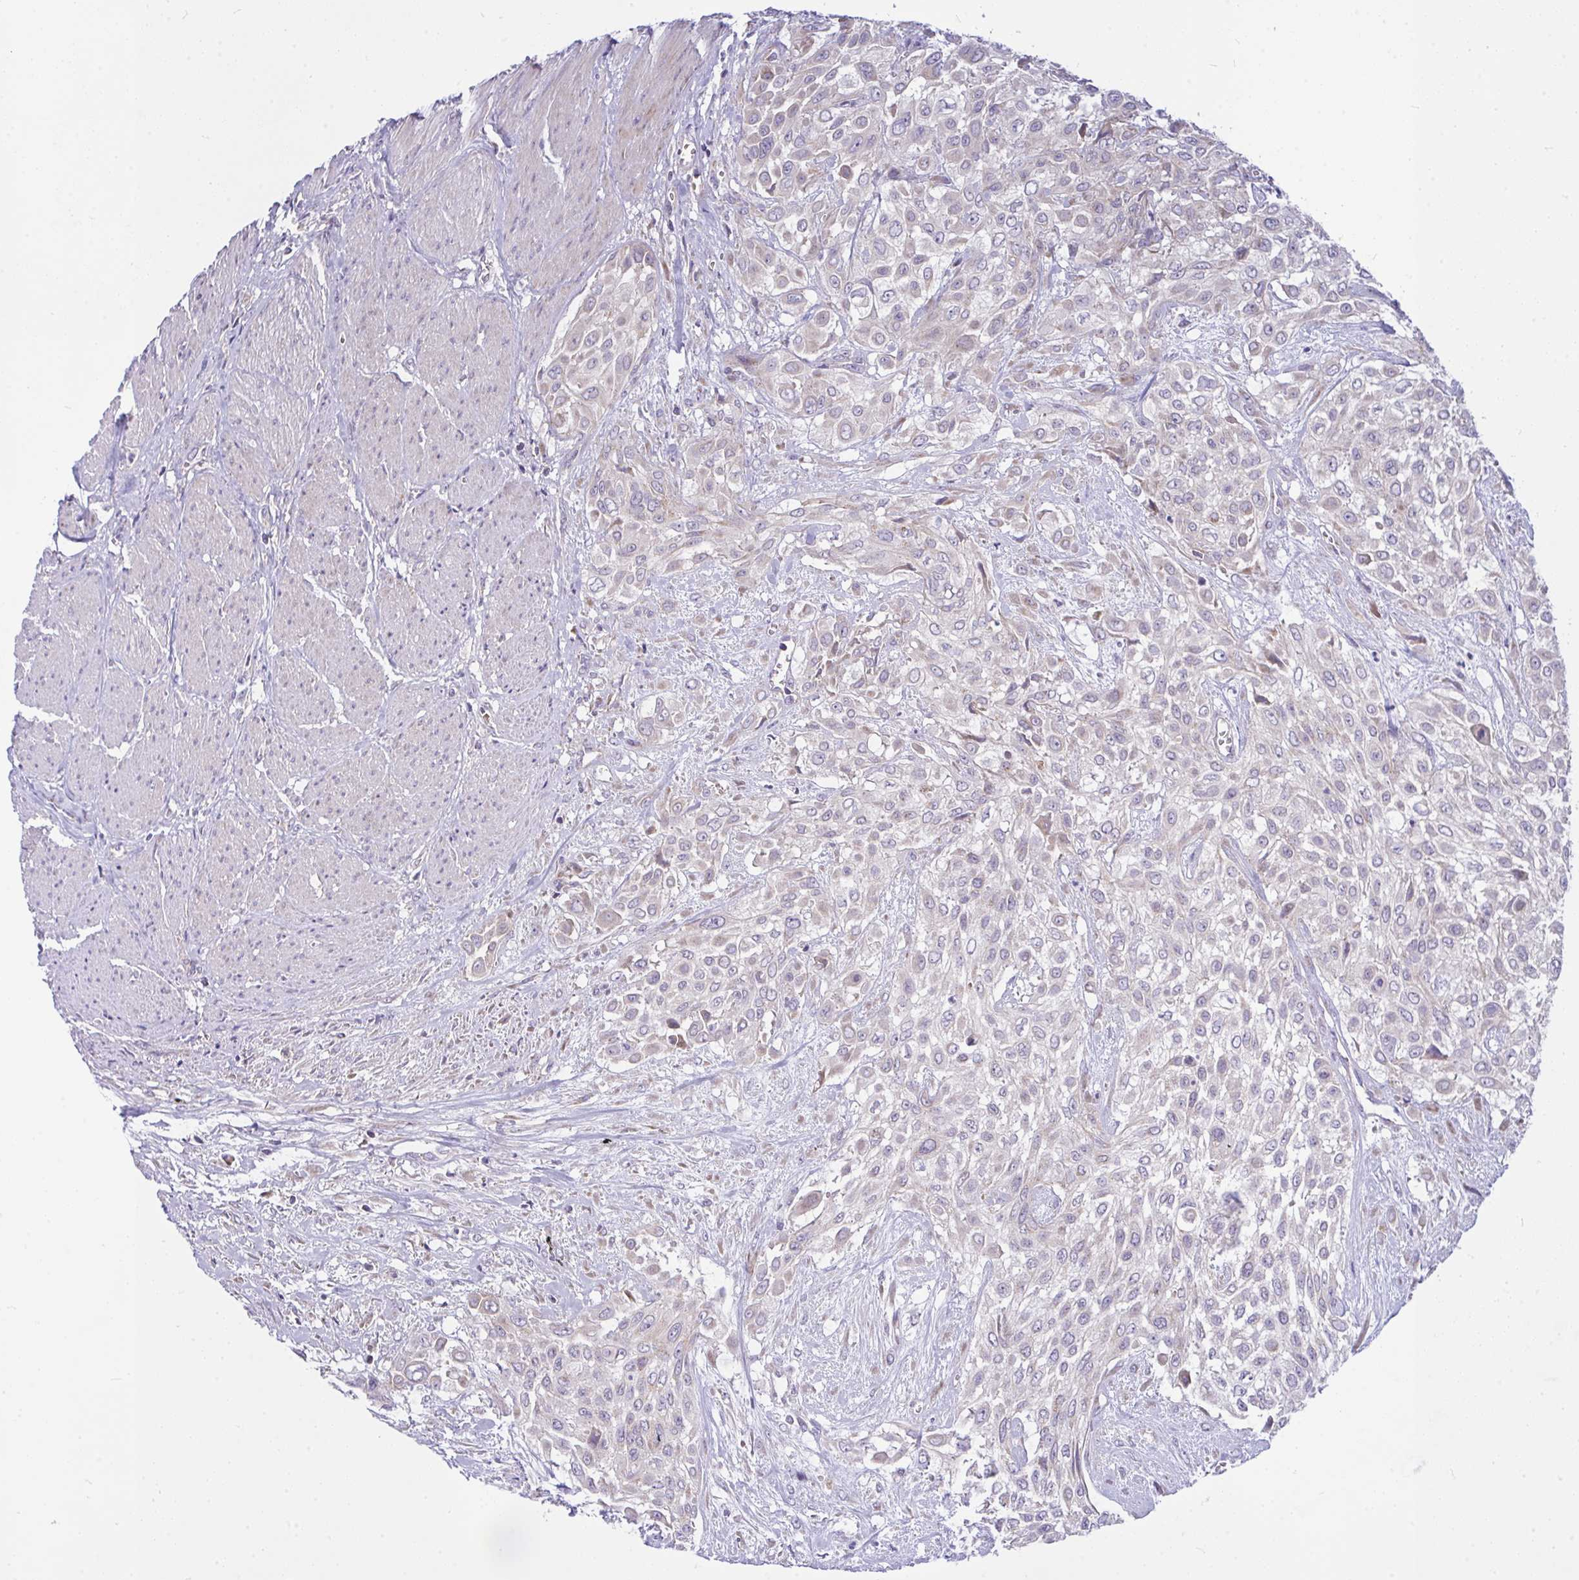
{"staining": {"intensity": "weak", "quantity": "<25%", "location": "cytoplasmic/membranous"}, "tissue": "urothelial cancer", "cell_type": "Tumor cells", "image_type": "cancer", "snomed": [{"axis": "morphology", "description": "Urothelial carcinoma, High grade"}, {"axis": "topography", "description": "Urinary bladder"}], "caption": "There is no significant positivity in tumor cells of urothelial cancer.", "gene": "CEP63", "patient": {"sex": "male", "age": 57}}